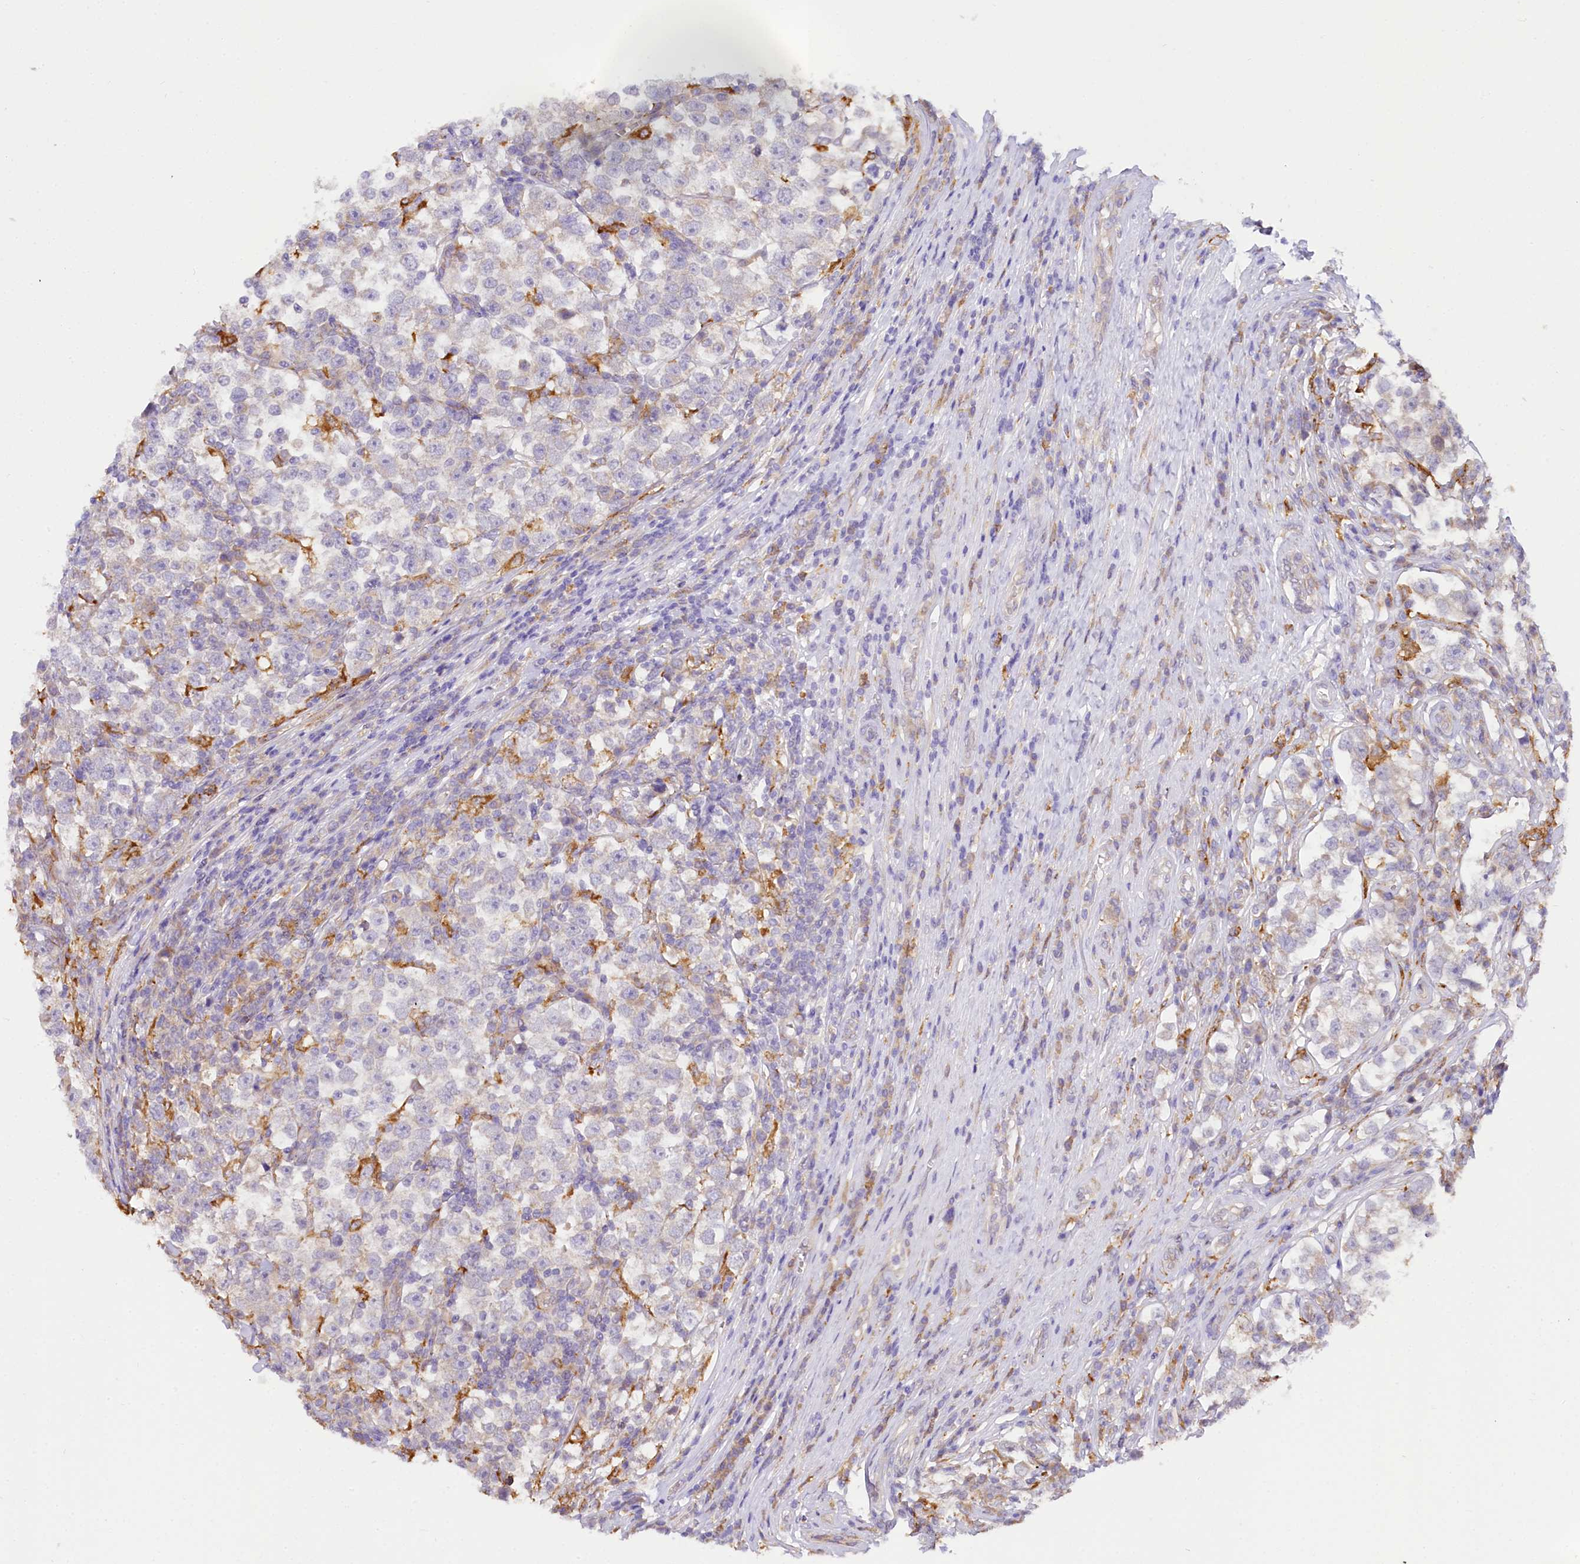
{"staining": {"intensity": "weak", "quantity": "<25%", "location": "cytoplasmic/membranous"}, "tissue": "testis cancer", "cell_type": "Tumor cells", "image_type": "cancer", "snomed": [{"axis": "morphology", "description": "Normal tissue, NOS"}, {"axis": "morphology", "description": "Seminoma, NOS"}, {"axis": "topography", "description": "Testis"}], "caption": "Tumor cells are negative for brown protein staining in seminoma (testis). (DAB (3,3'-diaminobenzidine) immunohistochemistry visualized using brightfield microscopy, high magnification).", "gene": "PPIP5K2", "patient": {"sex": "male", "age": 43}}